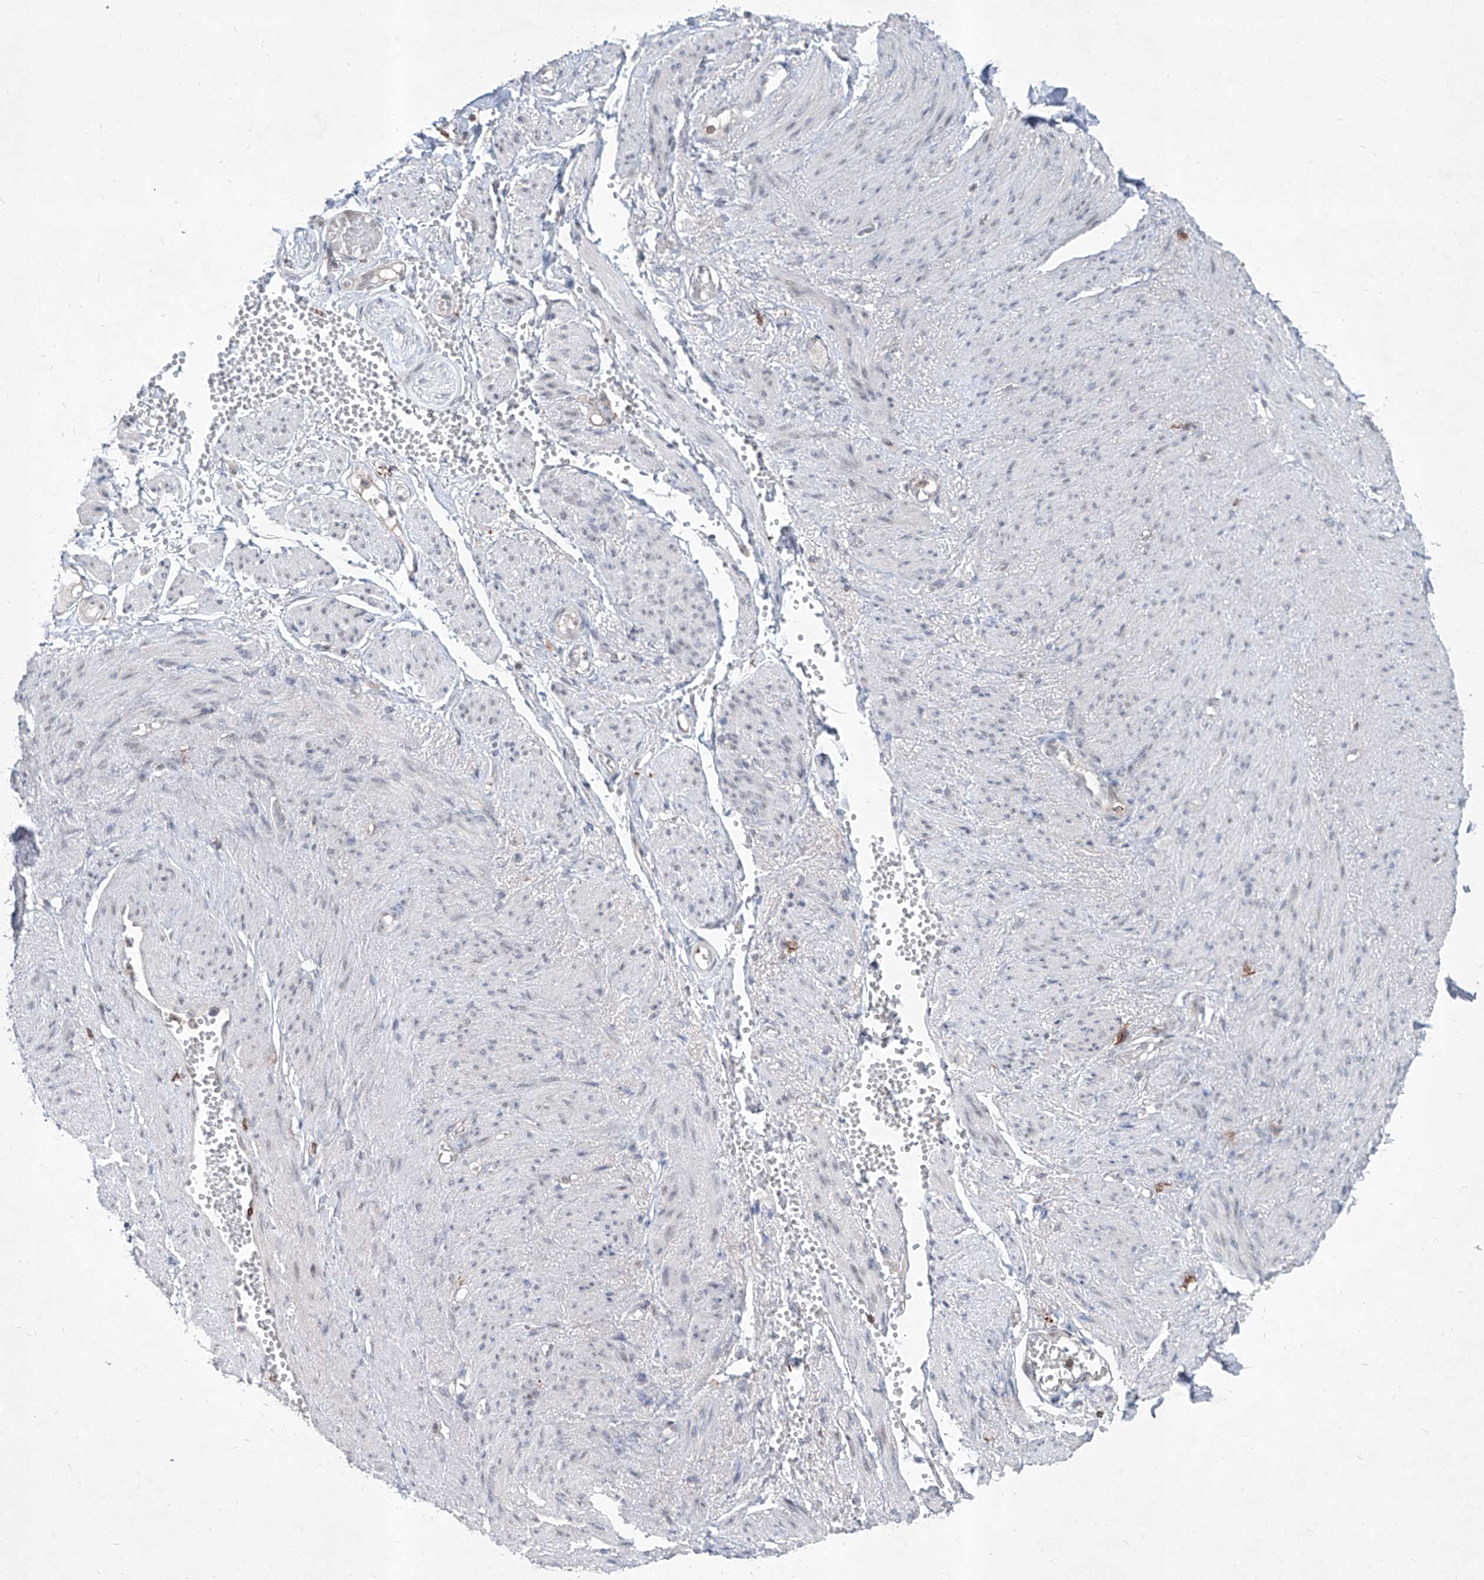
{"staining": {"intensity": "moderate", "quantity": ">75%", "location": "cytoplasmic/membranous"}, "tissue": "adipose tissue", "cell_type": "Adipocytes", "image_type": "normal", "snomed": [{"axis": "morphology", "description": "Normal tissue, NOS"}, {"axis": "topography", "description": "Smooth muscle"}, {"axis": "topography", "description": "Peripheral nerve tissue"}], "caption": "Immunohistochemical staining of unremarkable human adipose tissue shows >75% levels of moderate cytoplasmic/membranous protein expression in about >75% of adipocytes. The protein is shown in brown color, while the nuclei are stained blue.", "gene": "ZBTB48", "patient": {"sex": "female", "age": 39}}